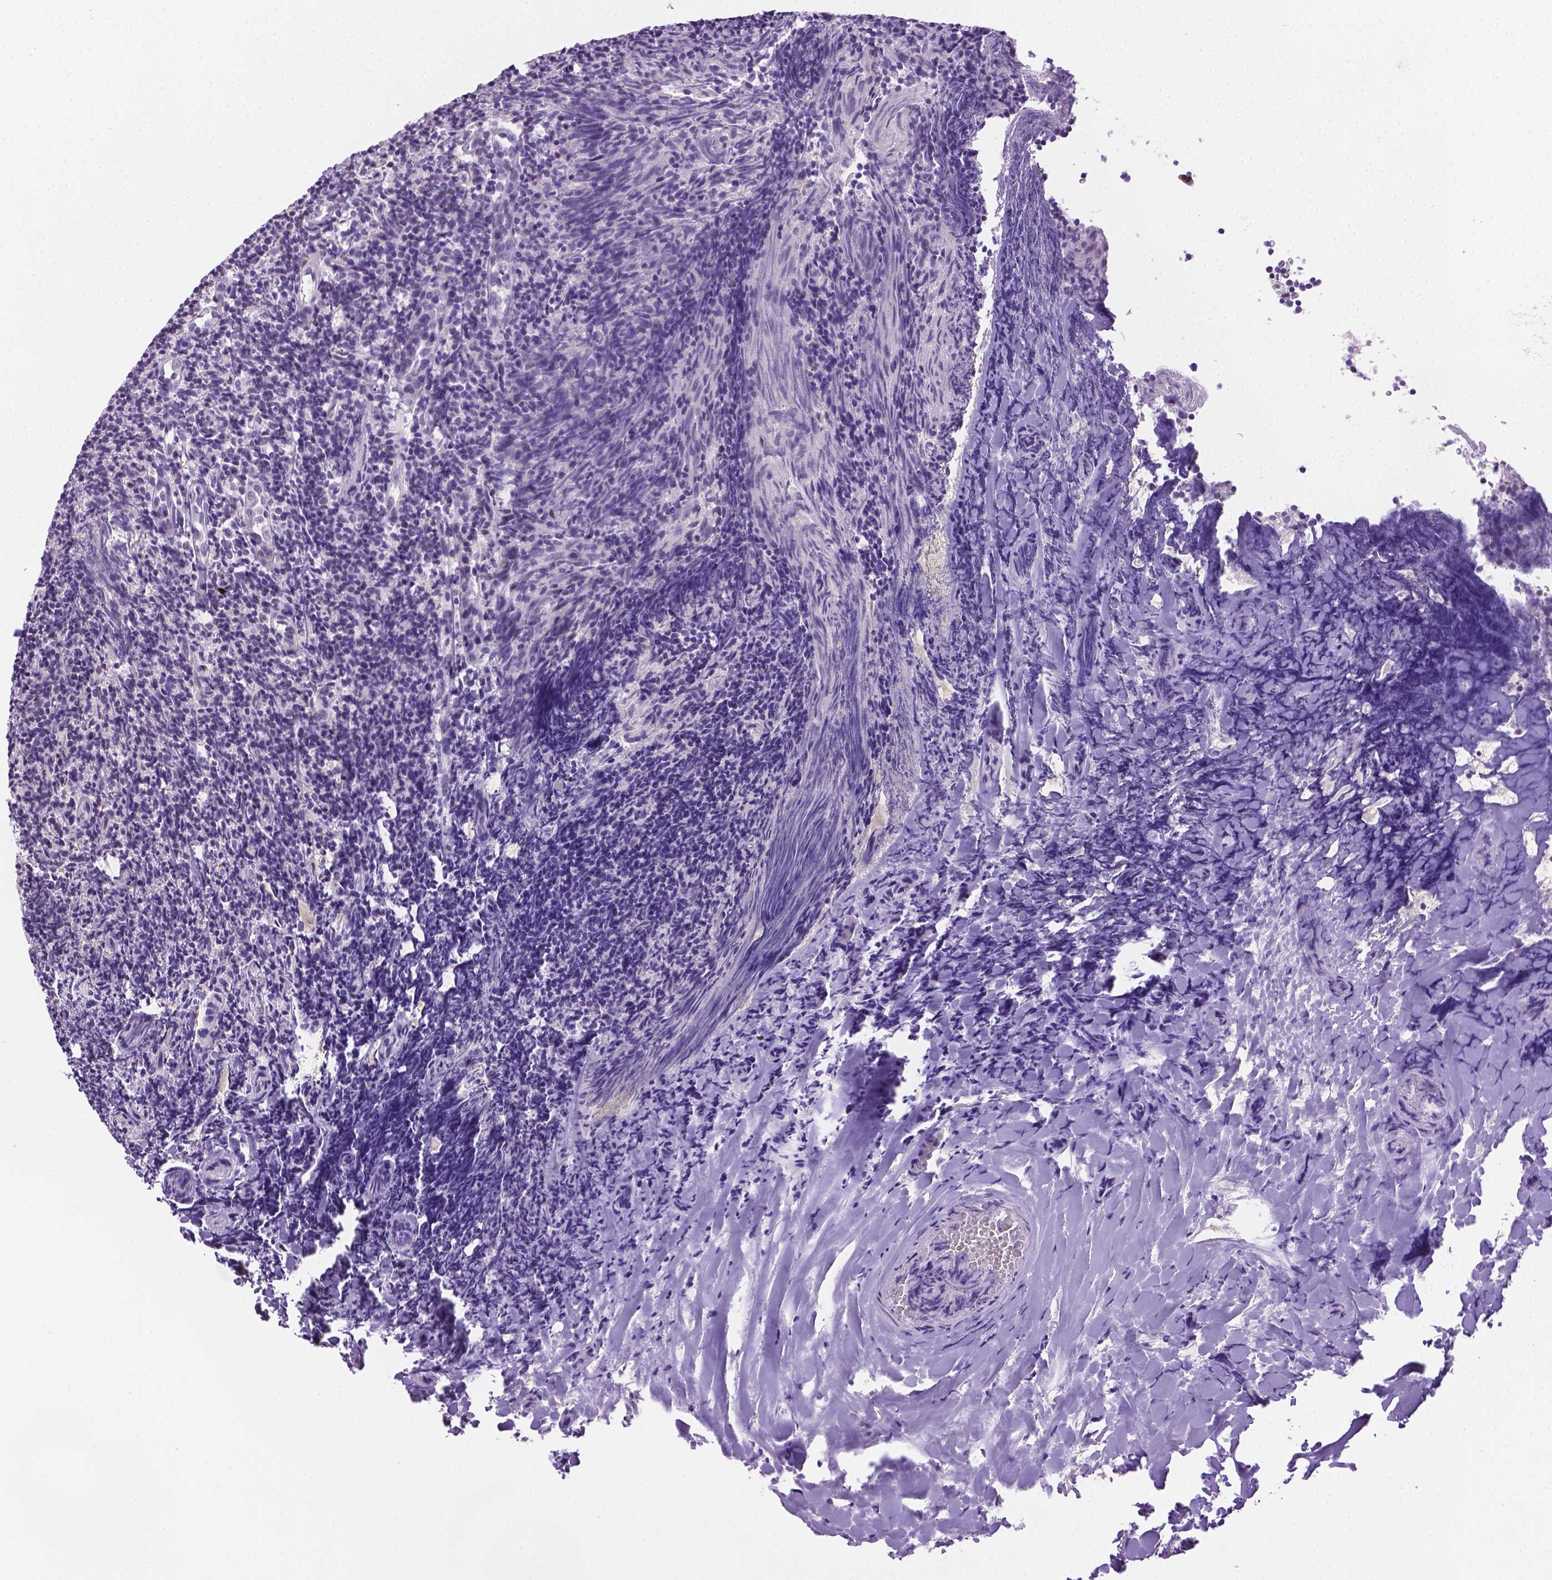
{"staining": {"intensity": "moderate", "quantity": "25%-75%", "location": "nuclear"}, "tissue": "tonsil", "cell_type": "Germinal center cells", "image_type": "normal", "snomed": [{"axis": "morphology", "description": "Normal tissue, NOS"}, {"axis": "topography", "description": "Tonsil"}], "caption": "Protein positivity by immunohistochemistry exhibits moderate nuclear positivity in about 25%-75% of germinal center cells in normal tonsil. The staining is performed using DAB (3,3'-diaminobenzidine) brown chromogen to label protein expression. The nuclei are counter-stained blue using hematoxylin.", "gene": "ABI2", "patient": {"sex": "female", "age": 10}}